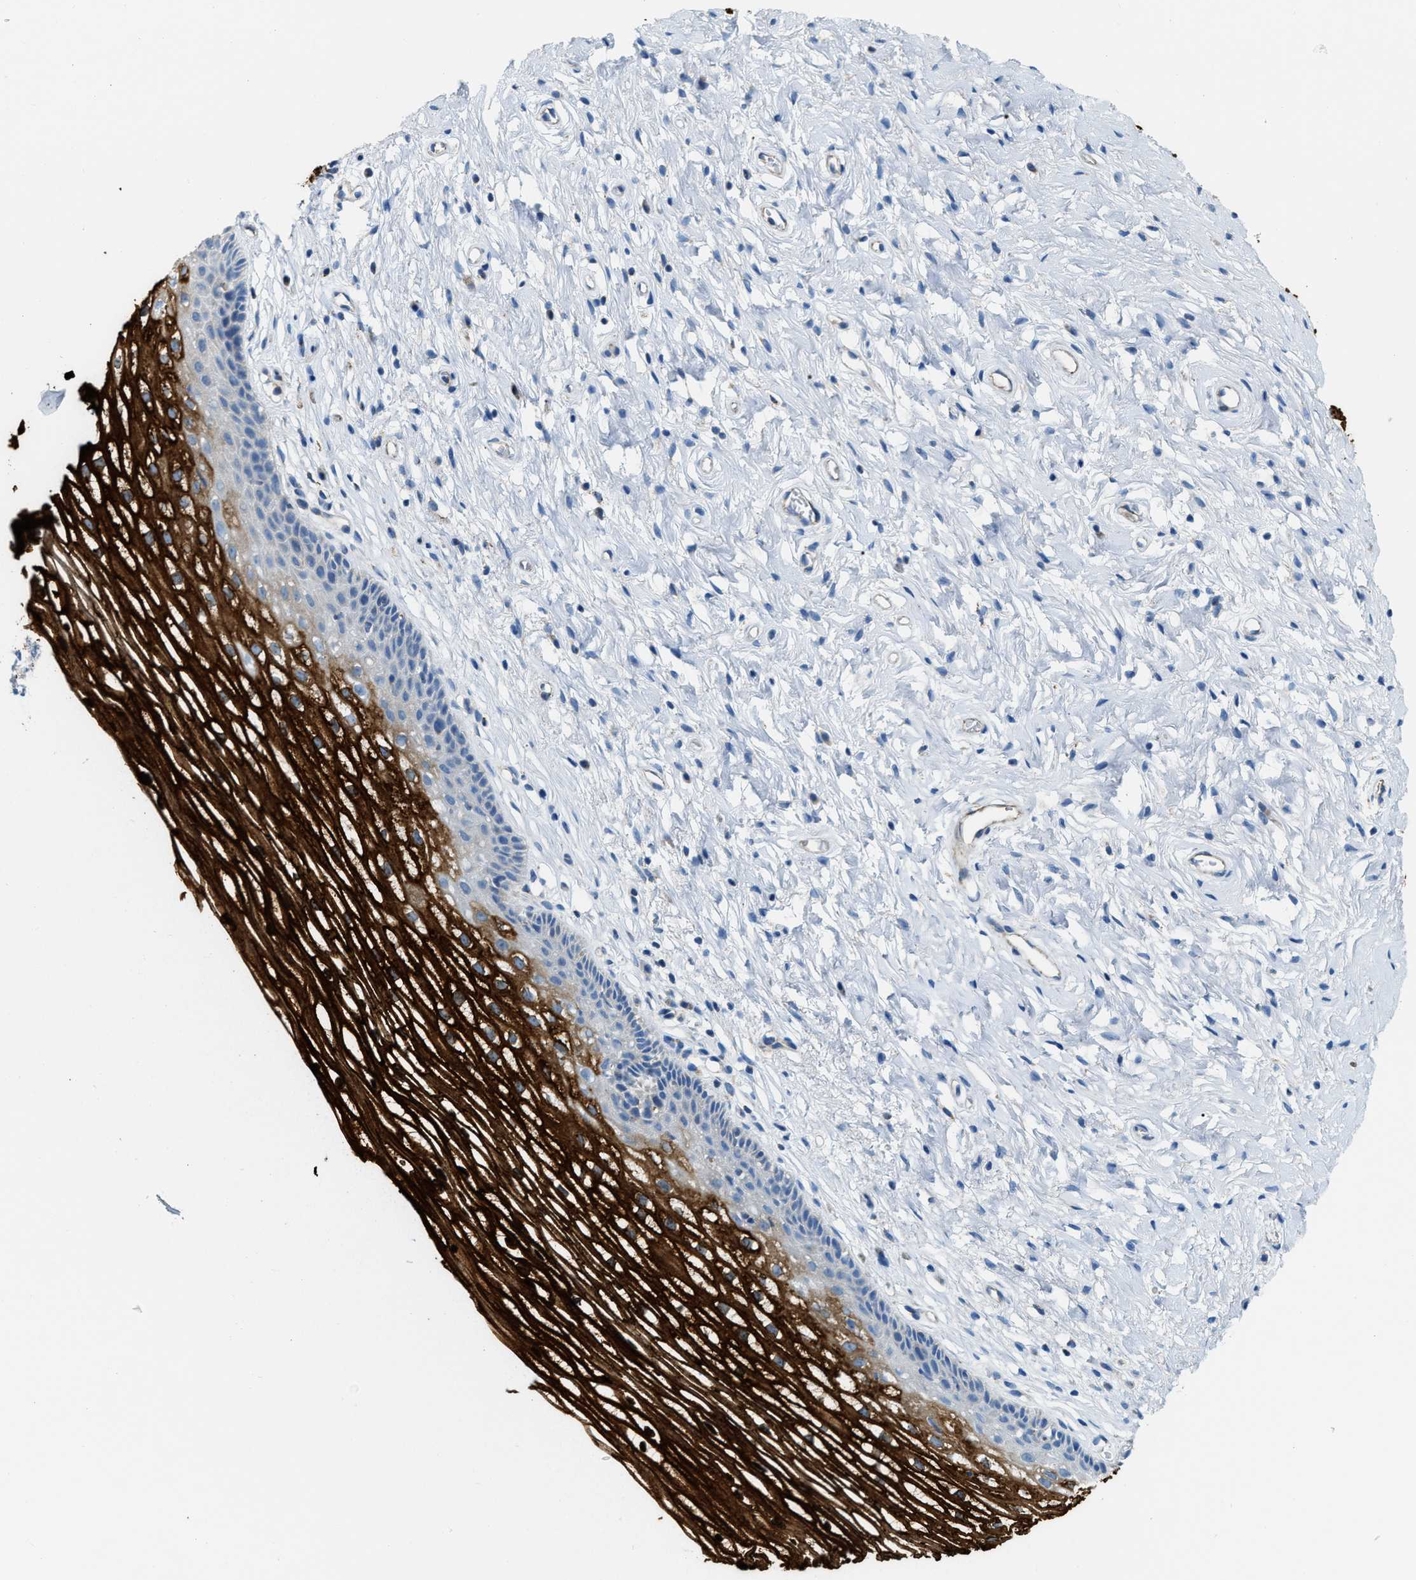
{"staining": {"intensity": "weak", "quantity": "<25%", "location": "cytoplasmic/membranous"}, "tissue": "cervix", "cell_type": "Glandular cells", "image_type": "normal", "snomed": [{"axis": "morphology", "description": "Normal tissue, NOS"}, {"axis": "topography", "description": "Cervix"}], "caption": "The immunohistochemistry histopathology image has no significant staining in glandular cells of cervix. (DAB (3,3'-diaminobenzidine) IHC, high magnification).", "gene": "JADE1", "patient": {"sex": "female", "age": 77}}